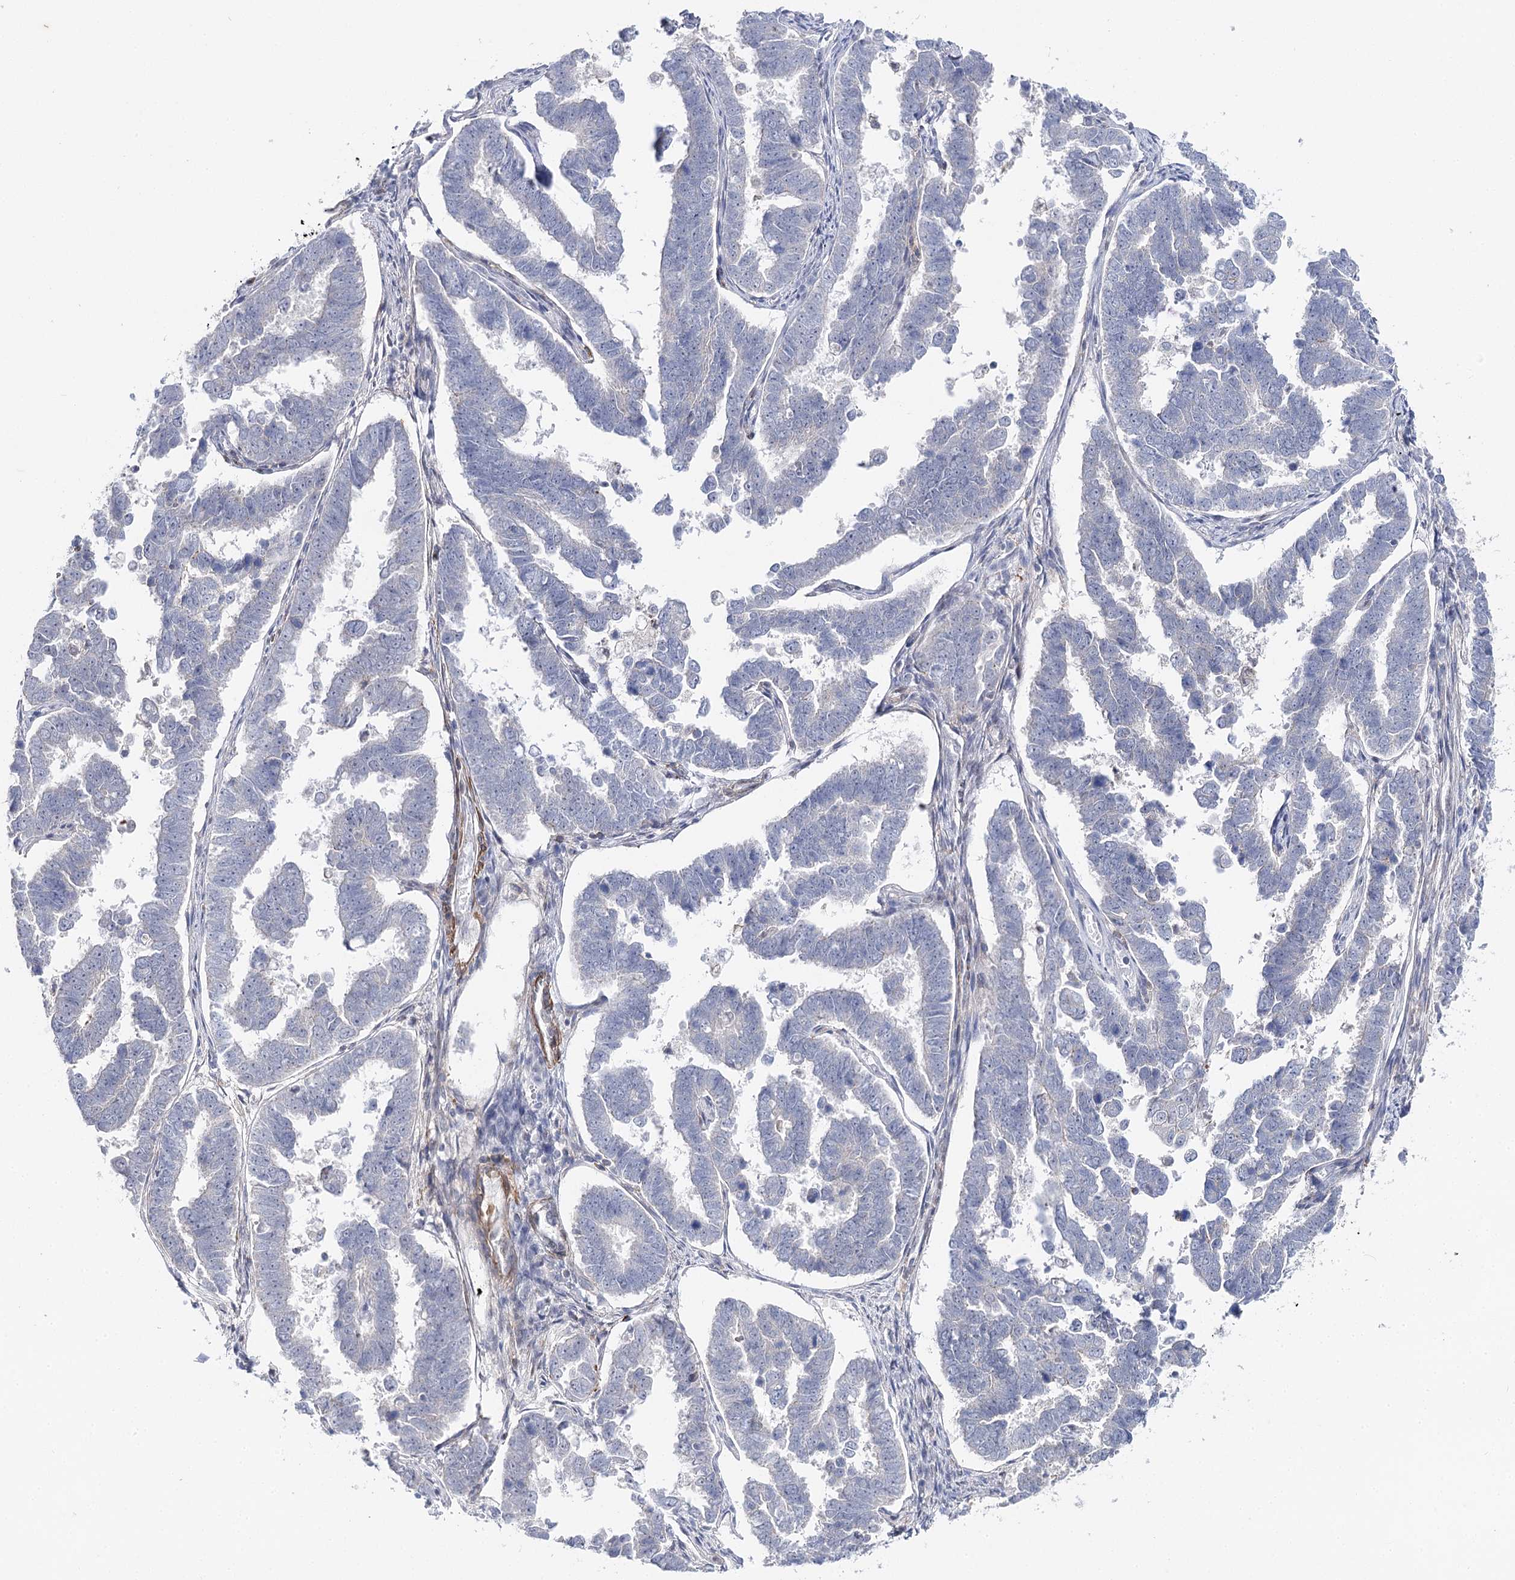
{"staining": {"intensity": "negative", "quantity": "none", "location": "none"}, "tissue": "endometrial cancer", "cell_type": "Tumor cells", "image_type": "cancer", "snomed": [{"axis": "morphology", "description": "Adenocarcinoma, NOS"}, {"axis": "topography", "description": "Endometrium"}], "caption": "There is no significant positivity in tumor cells of endometrial cancer (adenocarcinoma).", "gene": "AGXT2", "patient": {"sex": "female", "age": 75}}